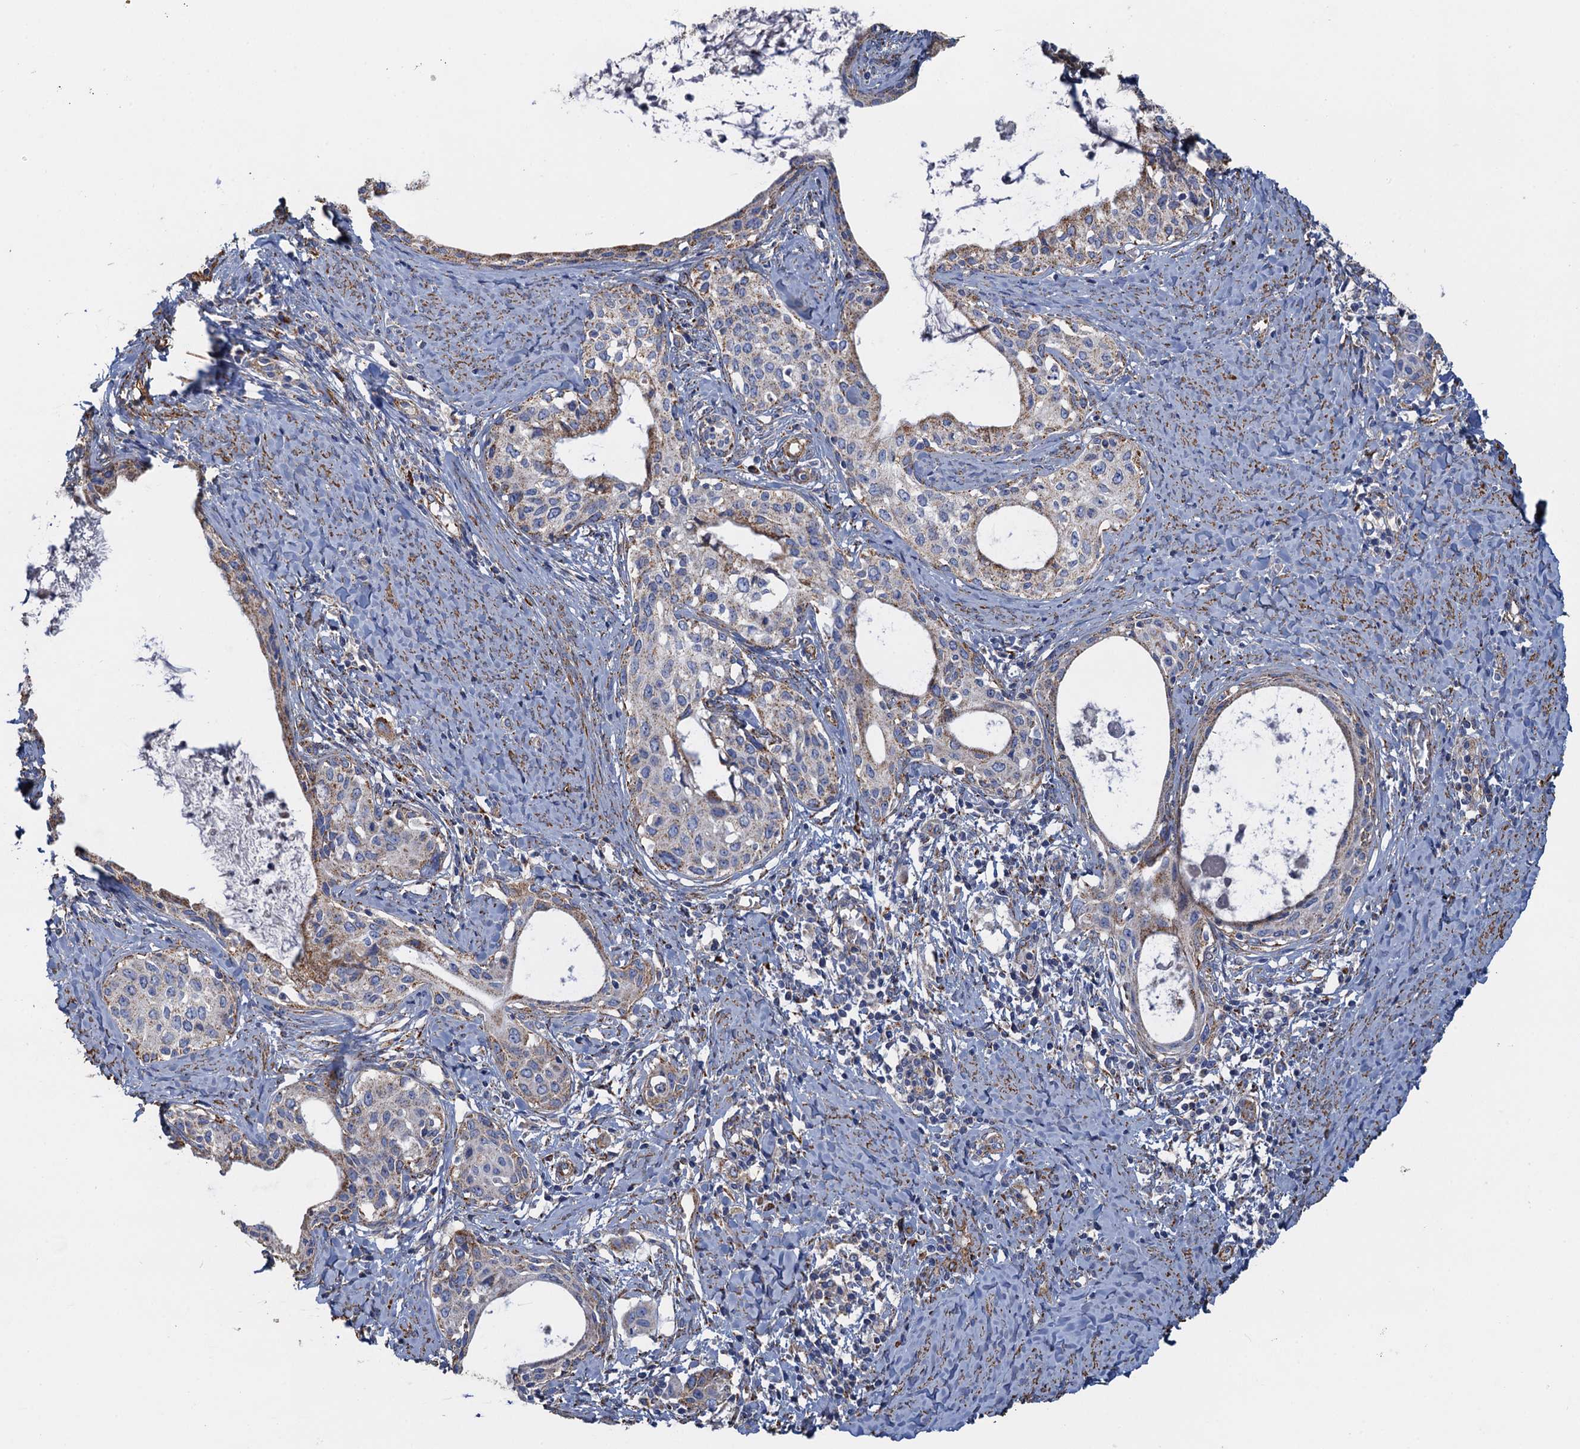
{"staining": {"intensity": "moderate", "quantity": "<25%", "location": "cytoplasmic/membranous"}, "tissue": "cervical cancer", "cell_type": "Tumor cells", "image_type": "cancer", "snomed": [{"axis": "morphology", "description": "Squamous cell carcinoma, NOS"}, {"axis": "morphology", "description": "Adenocarcinoma, NOS"}, {"axis": "topography", "description": "Cervix"}], "caption": "Immunohistochemical staining of human cervical cancer demonstrates low levels of moderate cytoplasmic/membranous protein positivity in approximately <25% of tumor cells.", "gene": "GCSH", "patient": {"sex": "female", "age": 52}}